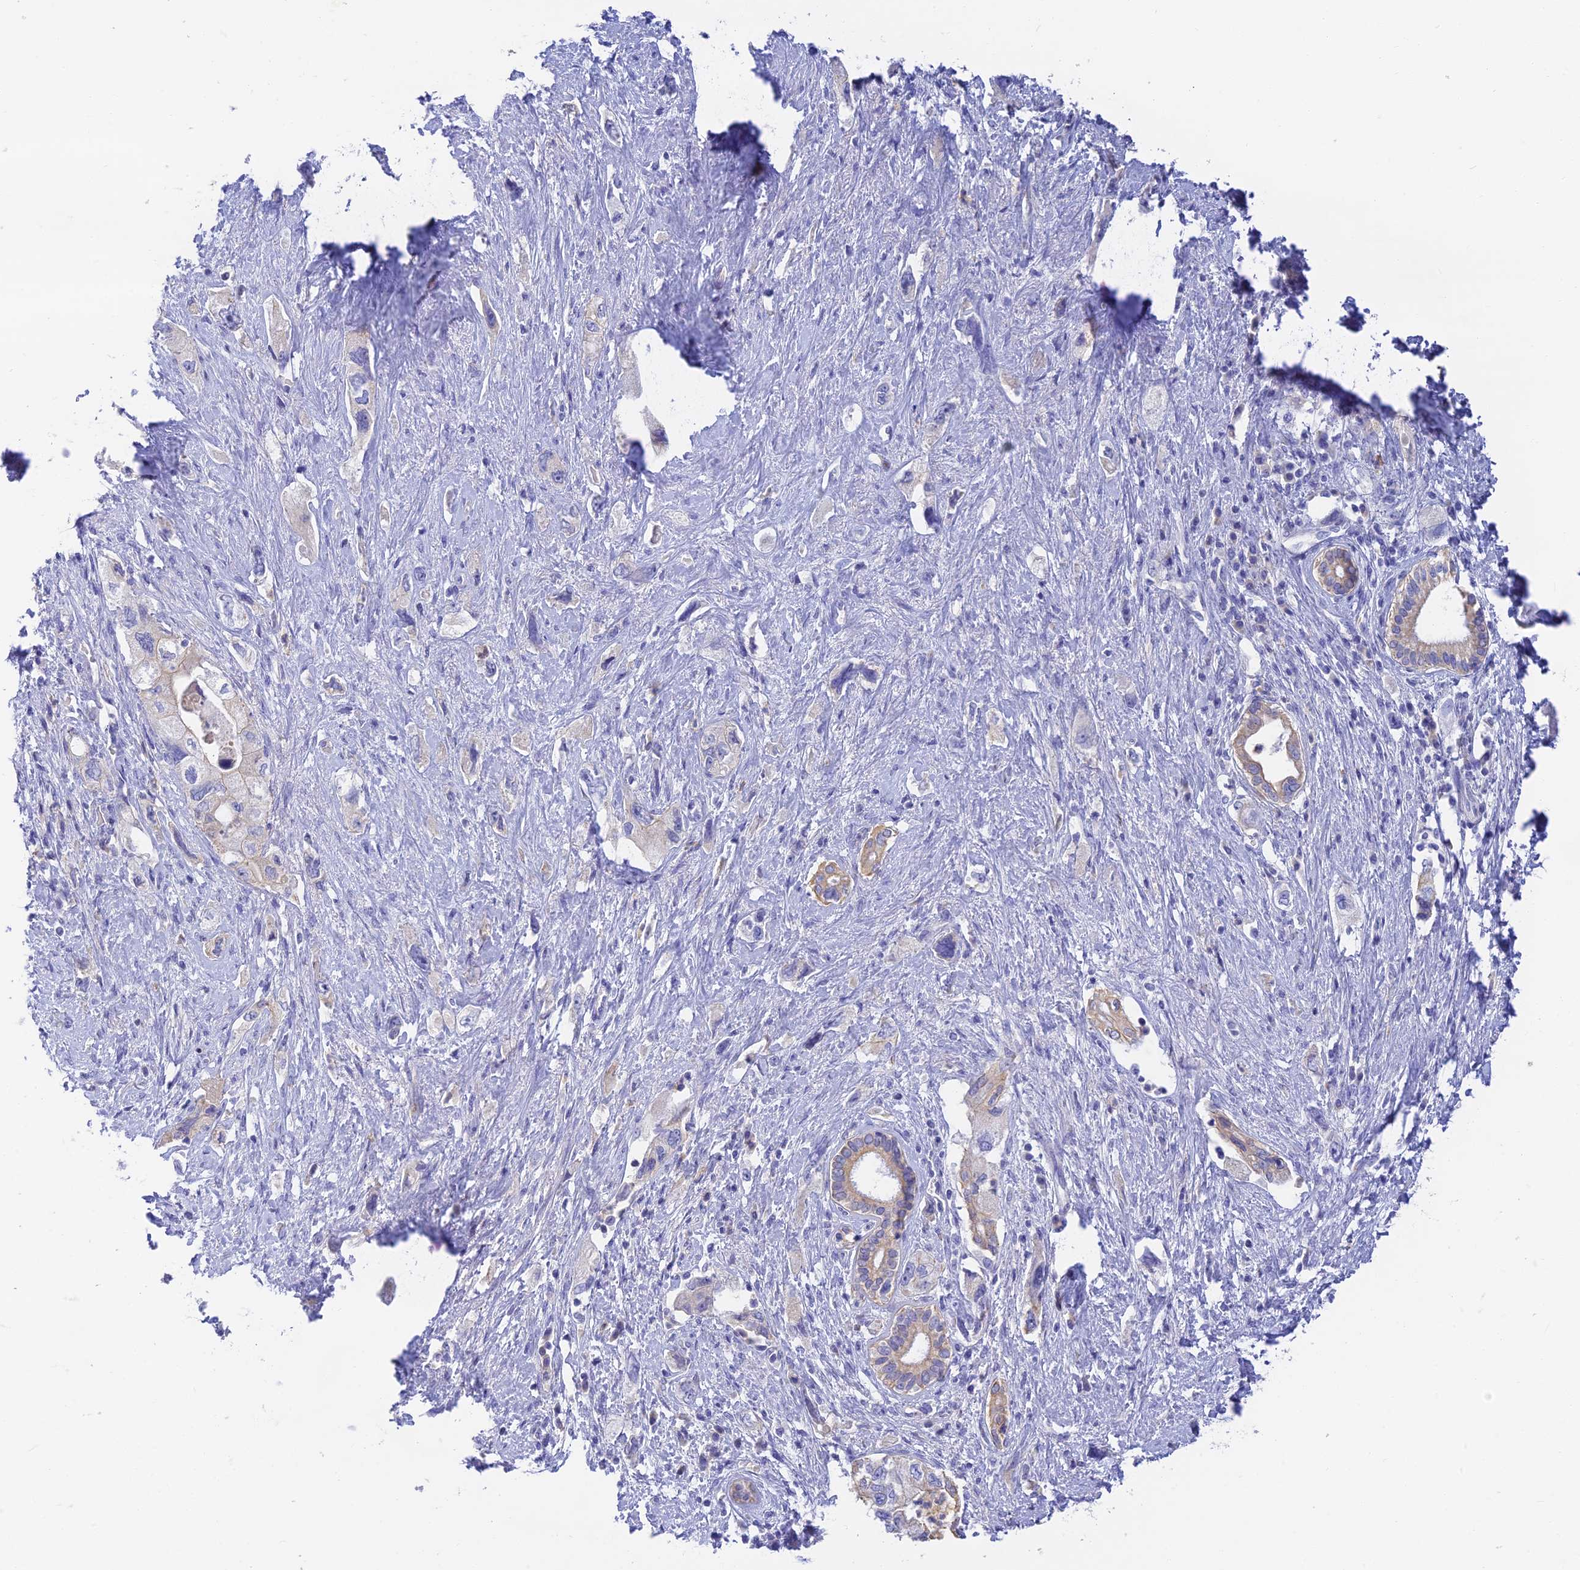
{"staining": {"intensity": "weak", "quantity": "<25%", "location": "cytoplasmic/membranous"}, "tissue": "pancreatic cancer", "cell_type": "Tumor cells", "image_type": "cancer", "snomed": [{"axis": "morphology", "description": "Adenocarcinoma, NOS"}, {"axis": "topography", "description": "Pancreas"}], "caption": "Human pancreatic cancer stained for a protein using IHC demonstrates no staining in tumor cells.", "gene": "INTS13", "patient": {"sex": "female", "age": 73}}